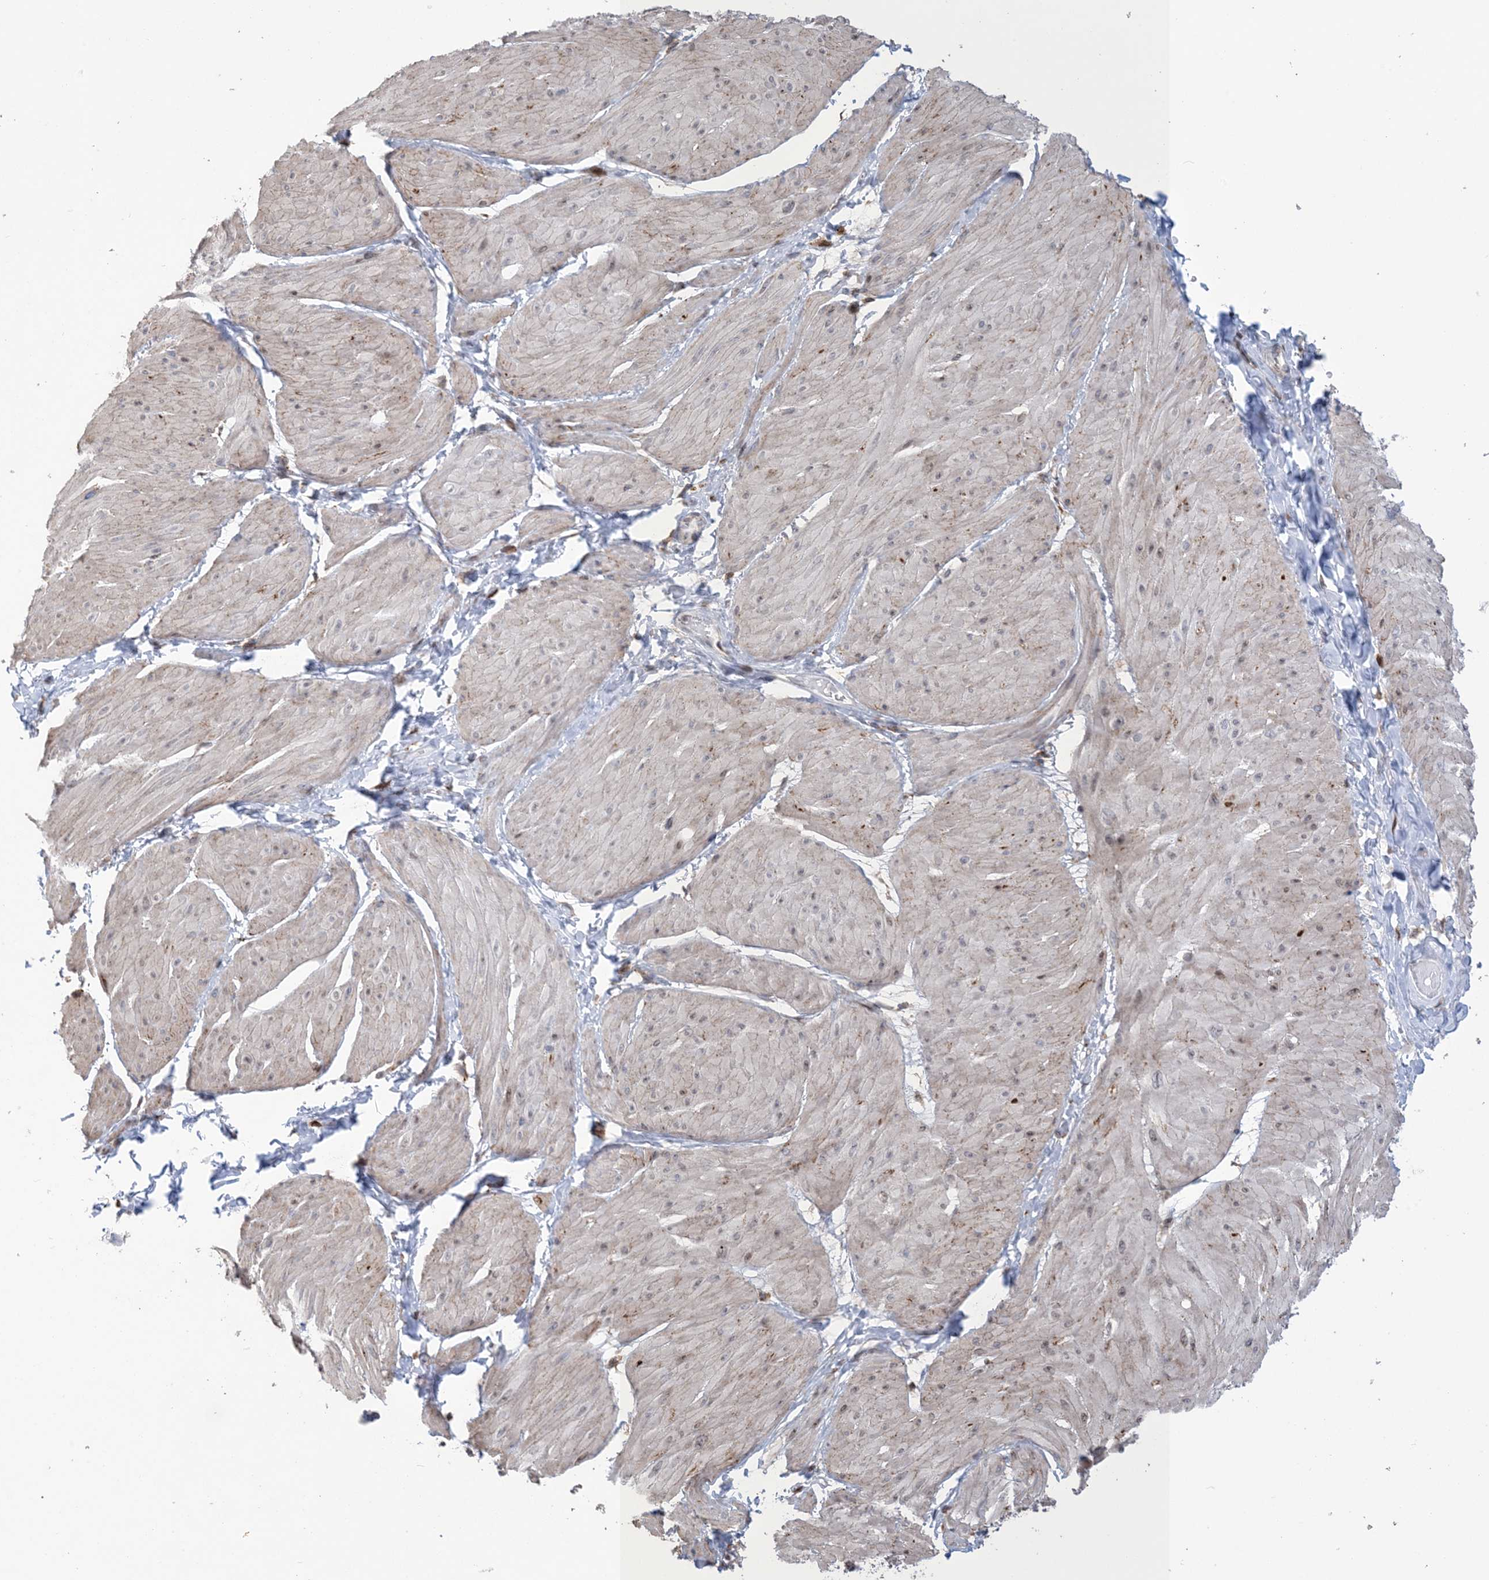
{"staining": {"intensity": "weak", "quantity": ">75%", "location": "cytoplasmic/membranous"}, "tissue": "smooth muscle", "cell_type": "Smooth muscle cells", "image_type": "normal", "snomed": [{"axis": "morphology", "description": "Urothelial carcinoma, High grade"}, {"axis": "topography", "description": "Urinary bladder"}], "caption": "This micrograph exhibits immunohistochemistry staining of benign human smooth muscle, with low weak cytoplasmic/membranous staining in about >75% of smooth muscle cells.", "gene": "SHANK1", "patient": {"sex": "male", "age": 46}}